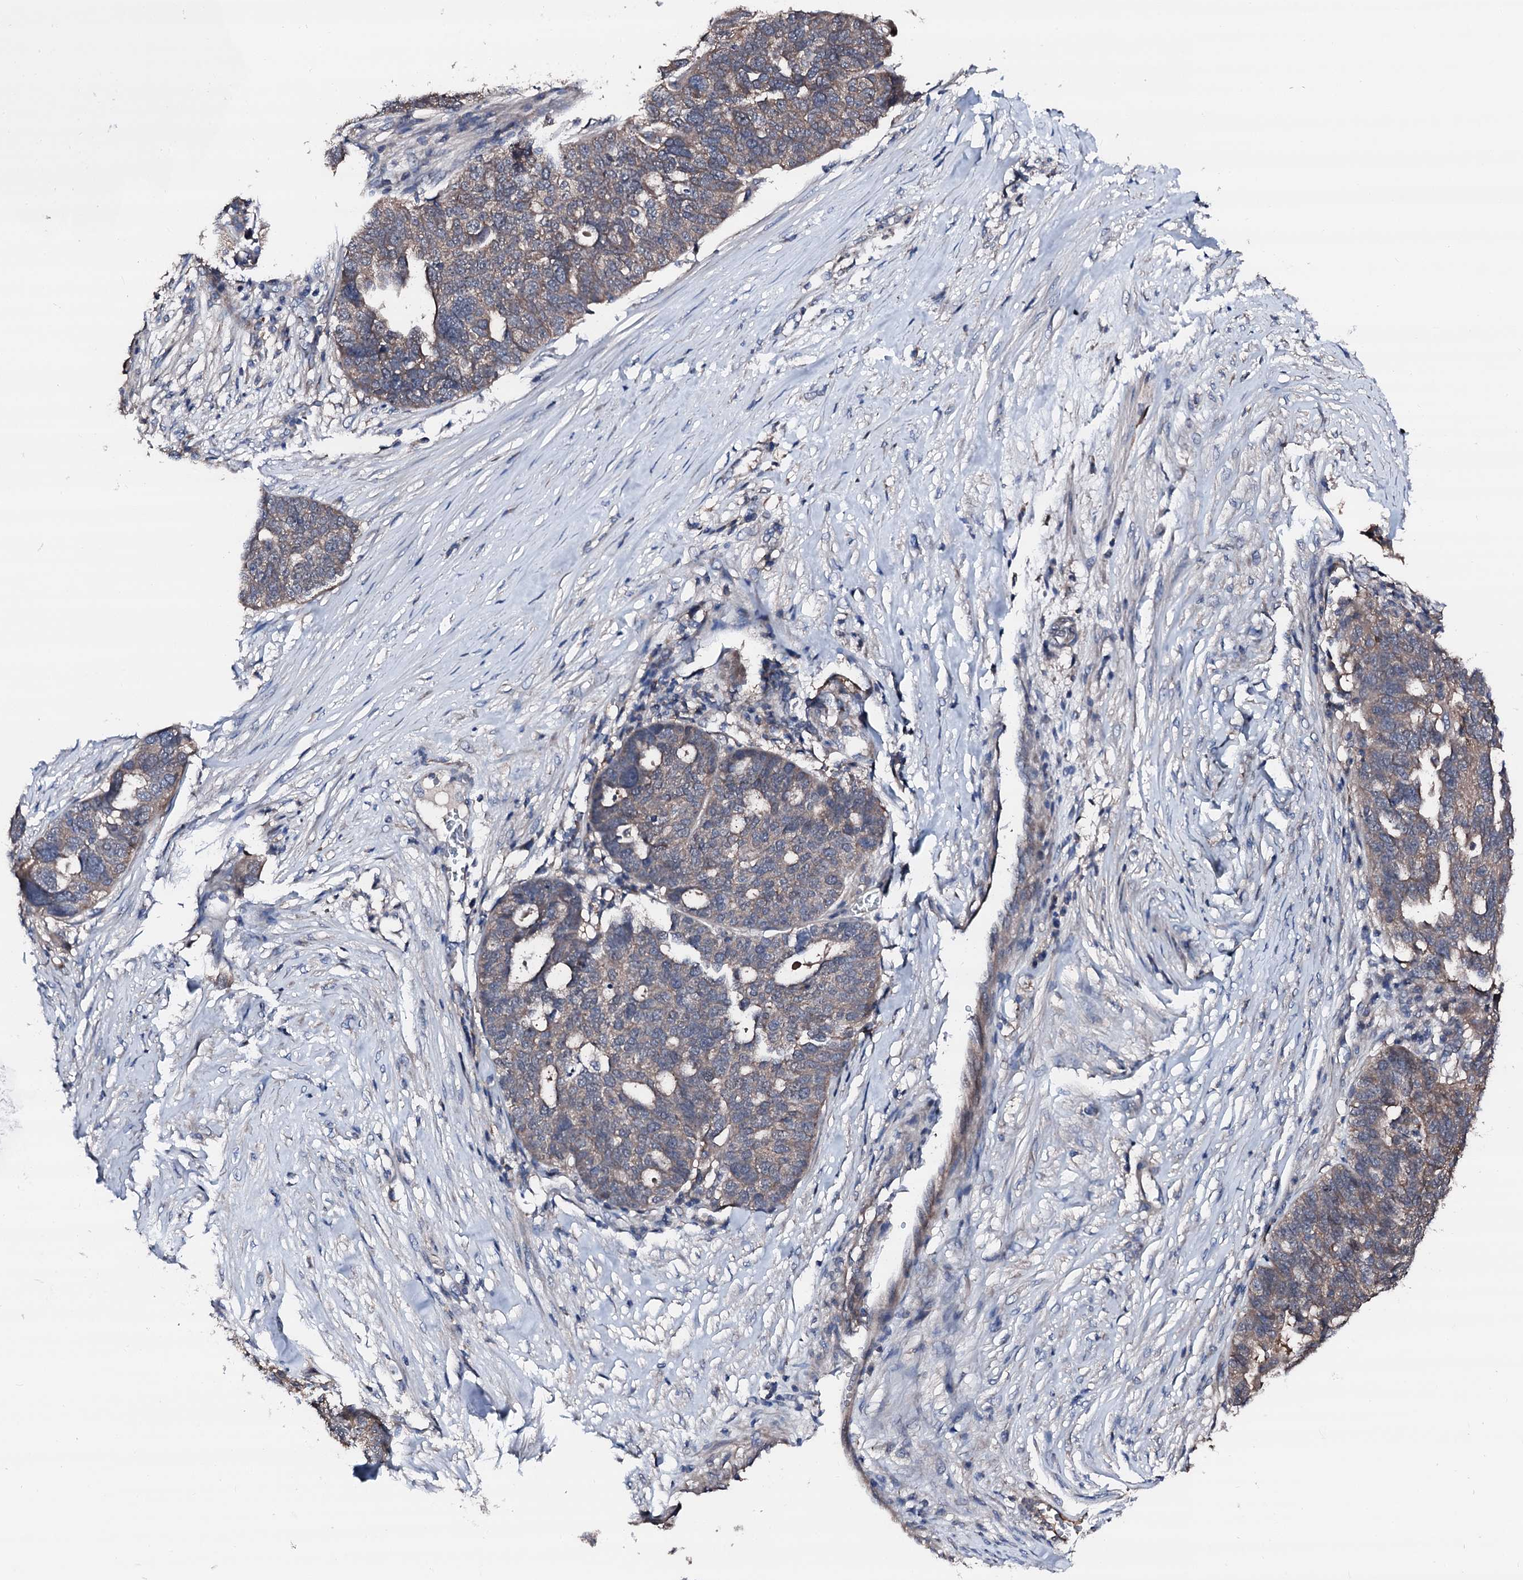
{"staining": {"intensity": "weak", "quantity": "25%-75%", "location": "cytoplasmic/membranous"}, "tissue": "ovarian cancer", "cell_type": "Tumor cells", "image_type": "cancer", "snomed": [{"axis": "morphology", "description": "Cystadenocarcinoma, serous, NOS"}, {"axis": "topography", "description": "Ovary"}], "caption": "Serous cystadenocarcinoma (ovarian) stained with a brown dye exhibits weak cytoplasmic/membranous positive positivity in approximately 25%-75% of tumor cells.", "gene": "TRAFD1", "patient": {"sex": "female", "age": 59}}